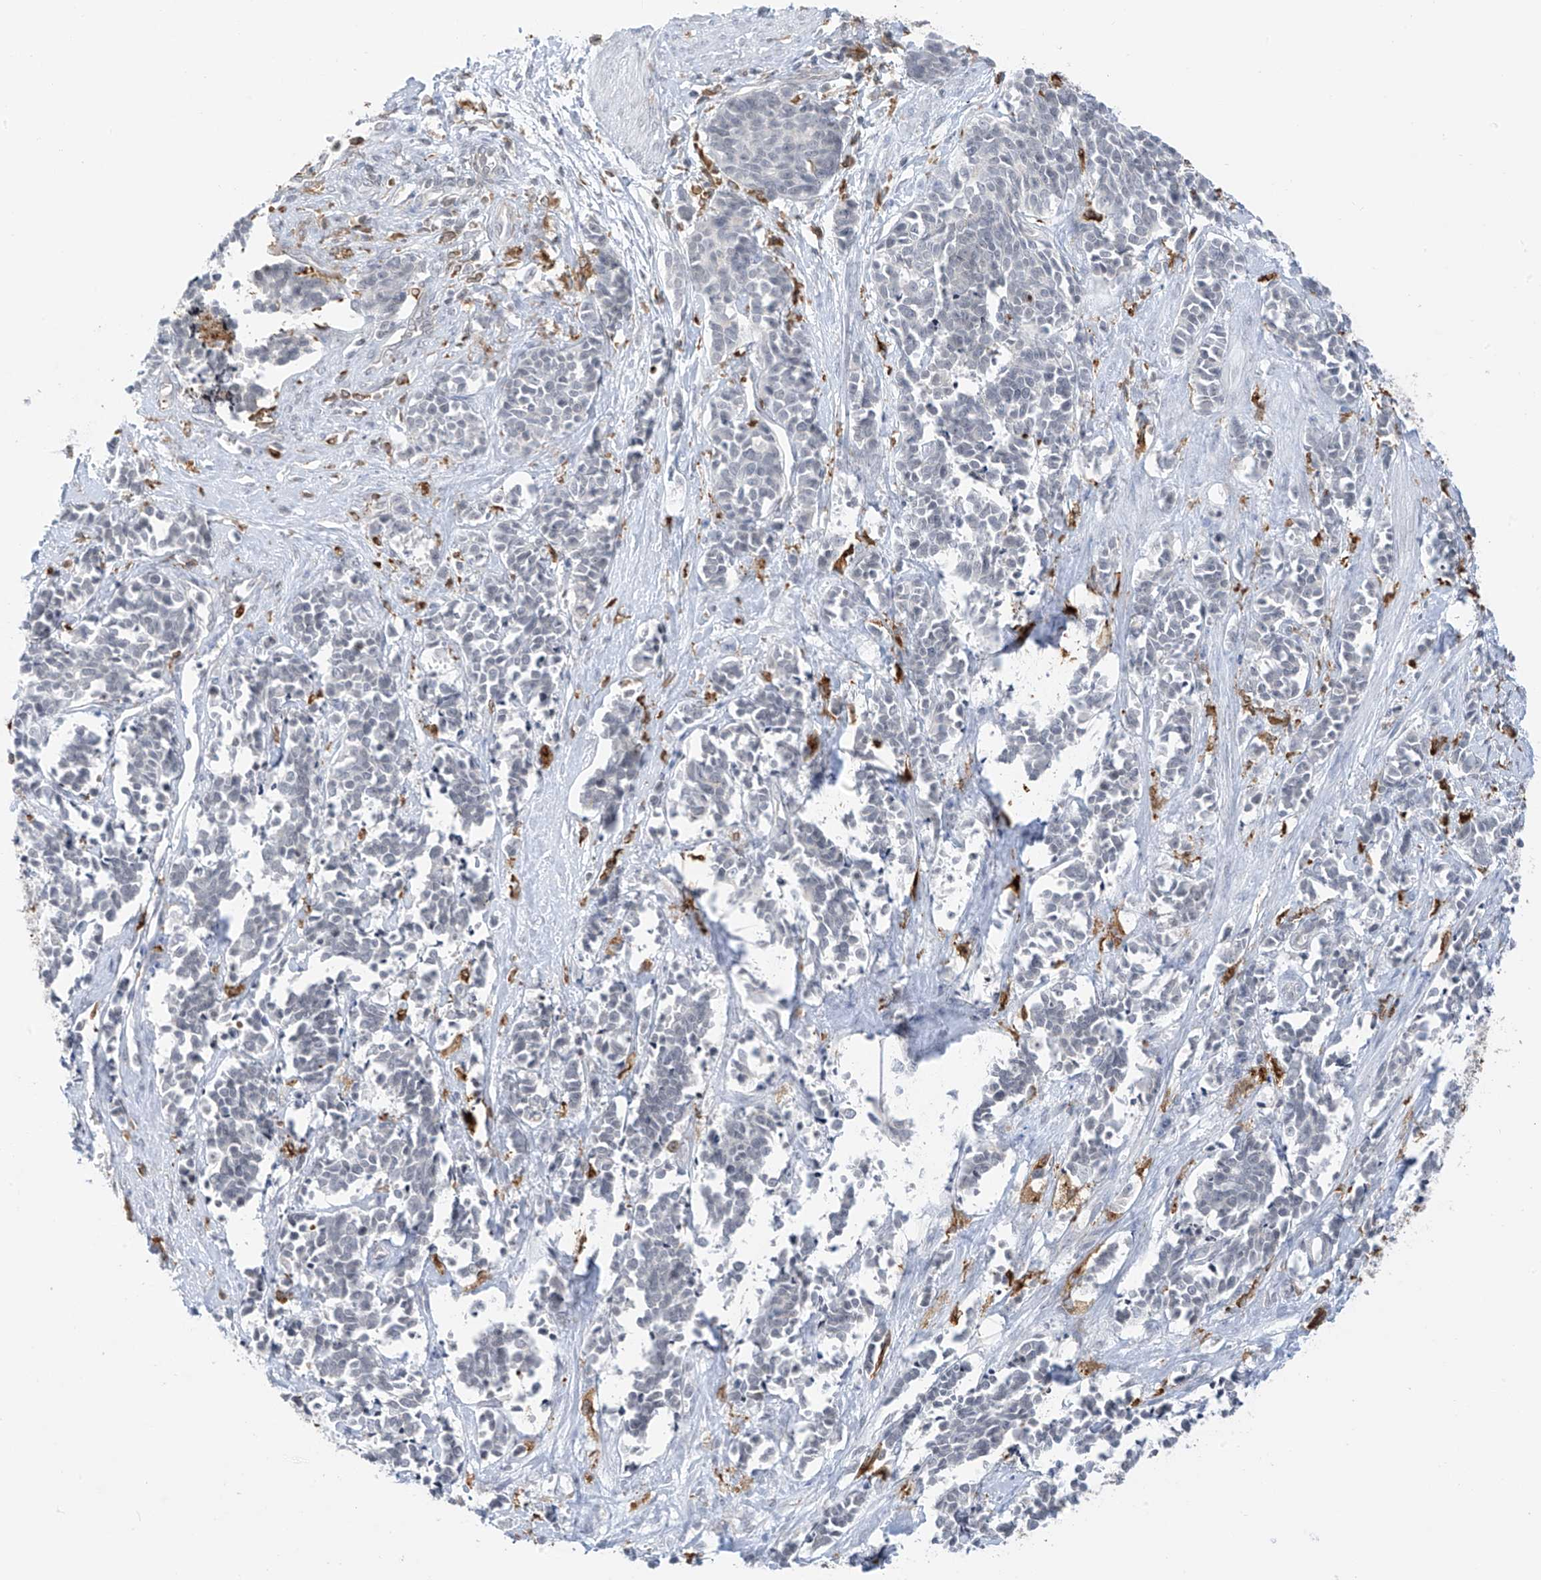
{"staining": {"intensity": "negative", "quantity": "none", "location": "none"}, "tissue": "cervical cancer", "cell_type": "Tumor cells", "image_type": "cancer", "snomed": [{"axis": "morphology", "description": "Squamous cell carcinoma, NOS"}, {"axis": "topography", "description": "Cervix"}], "caption": "This micrograph is of cervical cancer (squamous cell carcinoma) stained with immunohistochemistry to label a protein in brown with the nuclei are counter-stained blue. There is no expression in tumor cells.", "gene": "TBXAS1", "patient": {"sex": "female", "age": 35}}